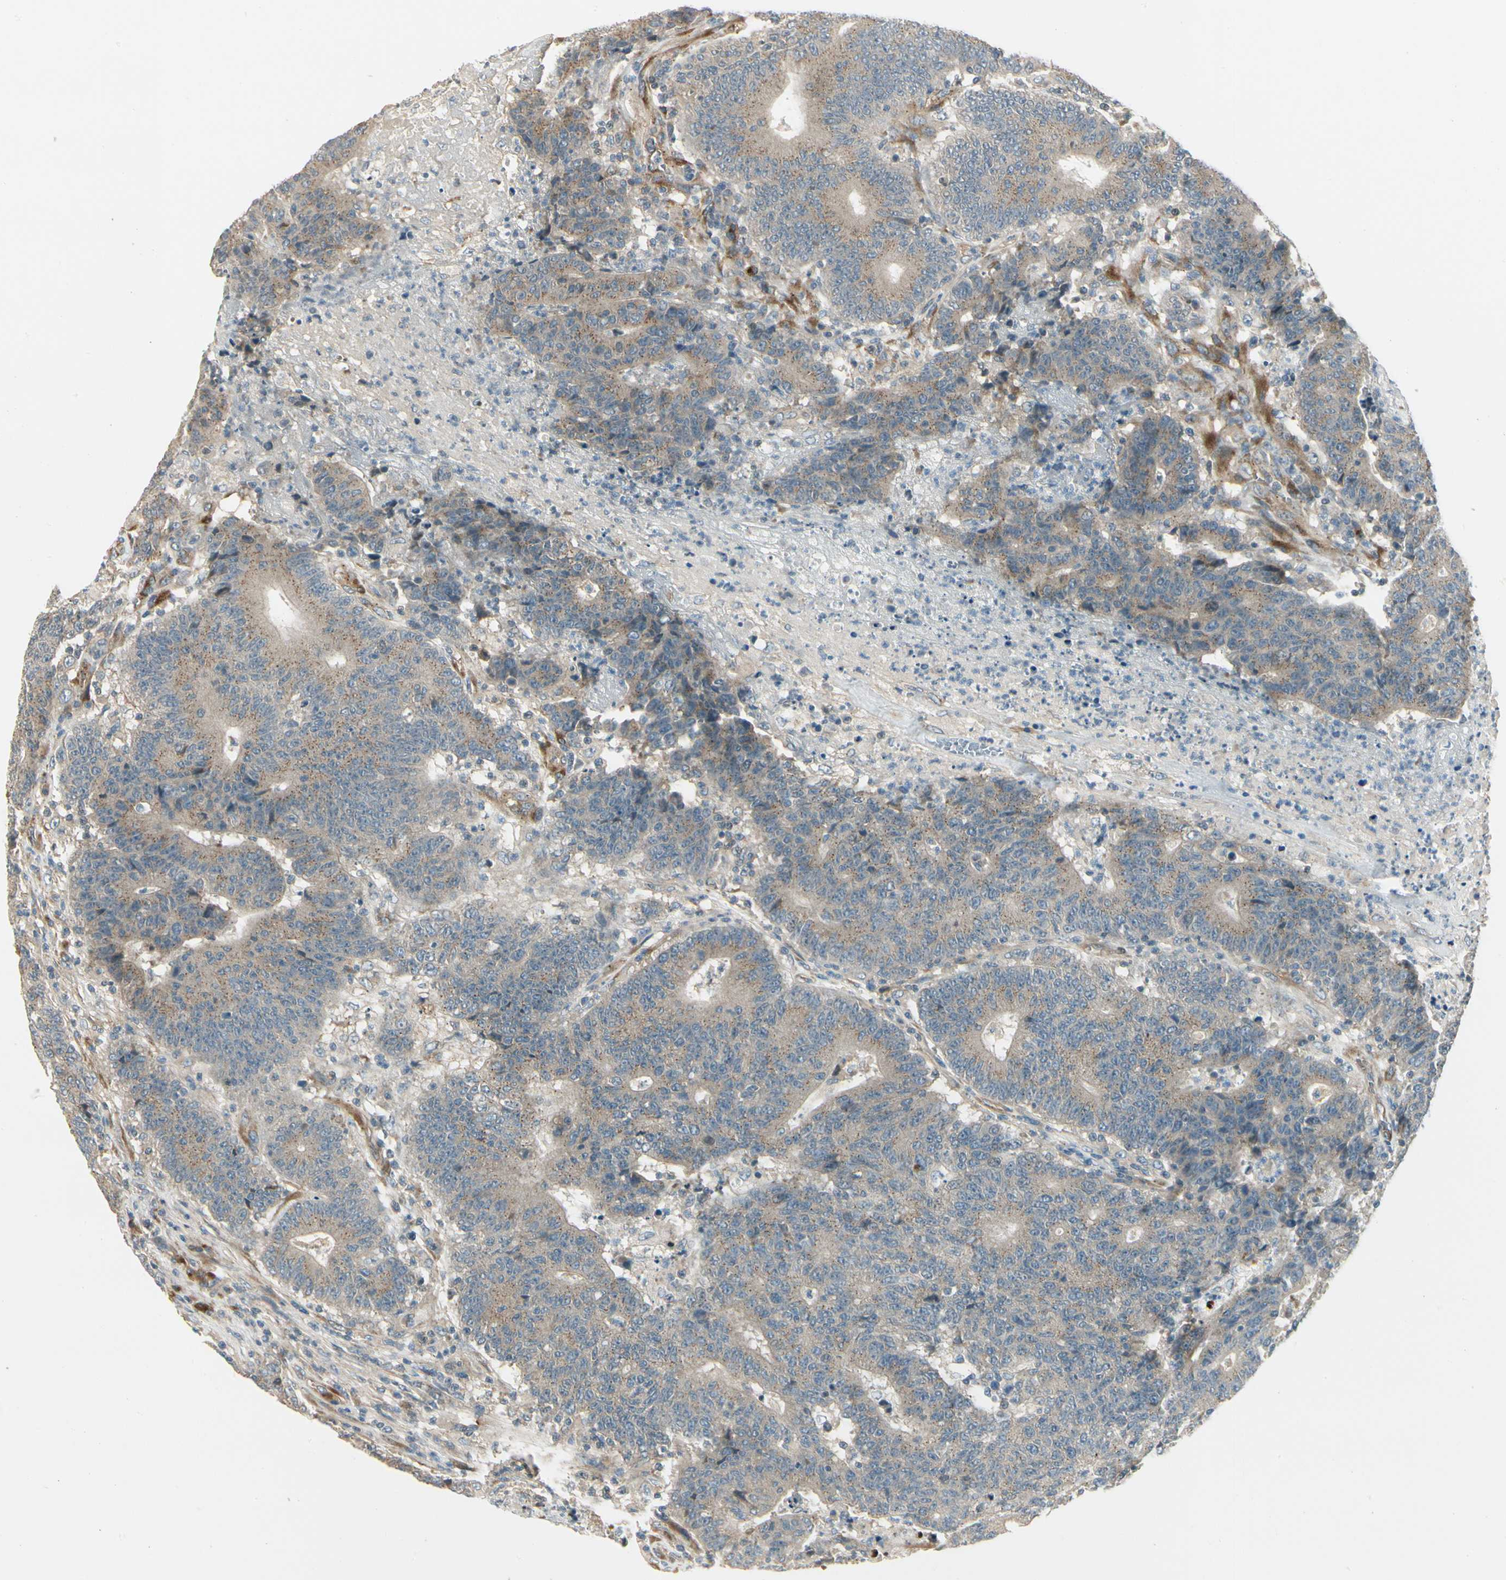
{"staining": {"intensity": "weak", "quantity": ">75%", "location": "cytoplasmic/membranous"}, "tissue": "colorectal cancer", "cell_type": "Tumor cells", "image_type": "cancer", "snomed": [{"axis": "morphology", "description": "Normal tissue, NOS"}, {"axis": "morphology", "description": "Adenocarcinoma, NOS"}, {"axis": "topography", "description": "Colon"}], "caption": "A low amount of weak cytoplasmic/membranous expression is seen in approximately >75% of tumor cells in colorectal cancer tissue. (DAB IHC with brightfield microscopy, high magnification).", "gene": "MANSC1", "patient": {"sex": "female", "age": 75}}